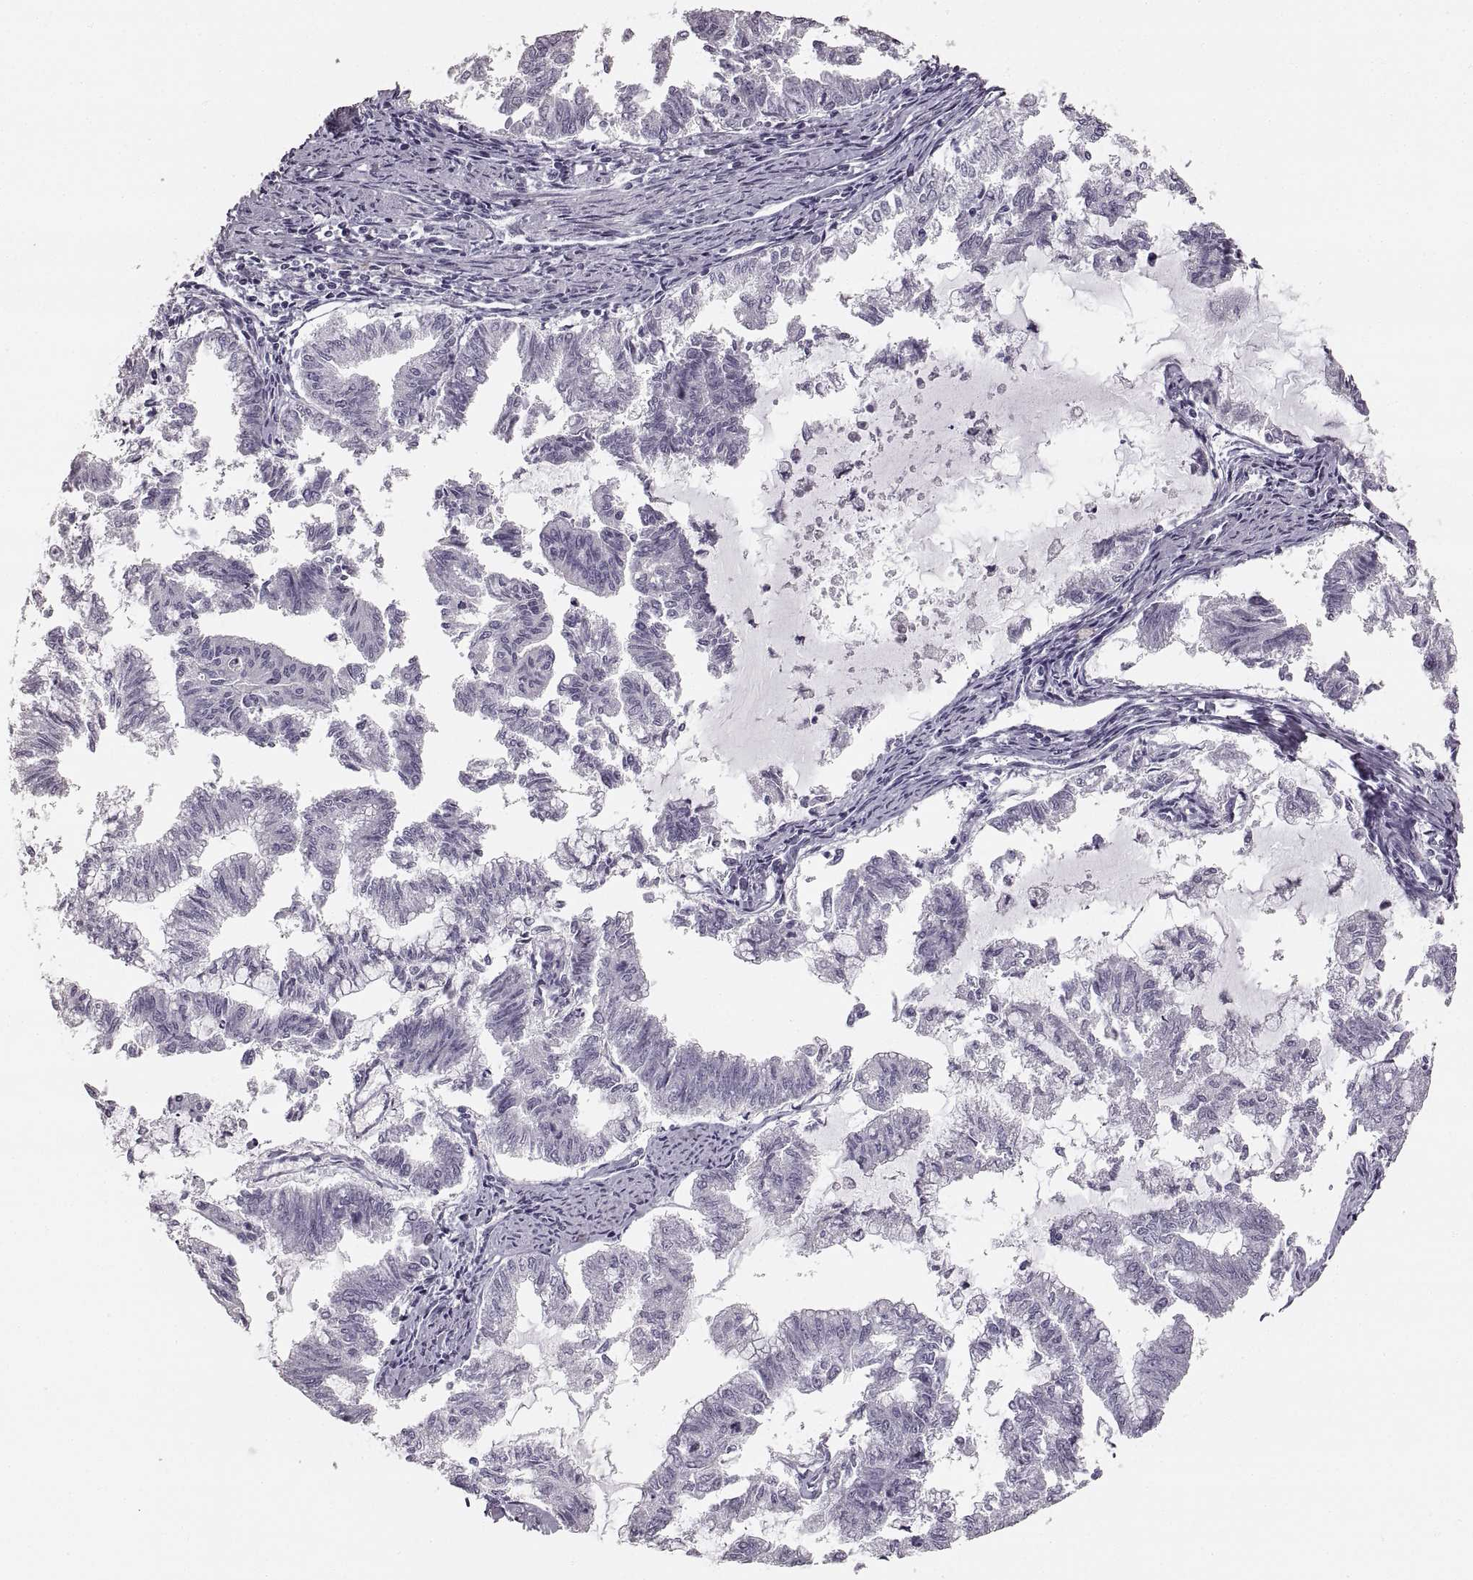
{"staining": {"intensity": "negative", "quantity": "none", "location": "none"}, "tissue": "endometrial cancer", "cell_type": "Tumor cells", "image_type": "cancer", "snomed": [{"axis": "morphology", "description": "Adenocarcinoma, NOS"}, {"axis": "topography", "description": "Endometrium"}], "caption": "IHC of human endometrial cancer (adenocarcinoma) exhibits no positivity in tumor cells. The staining is performed using DAB (3,3'-diaminobenzidine) brown chromogen with nuclei counter-stained in using hematoxylin.", "gene": "RDH13", "patient": {"sex": "female", "age": 79}}